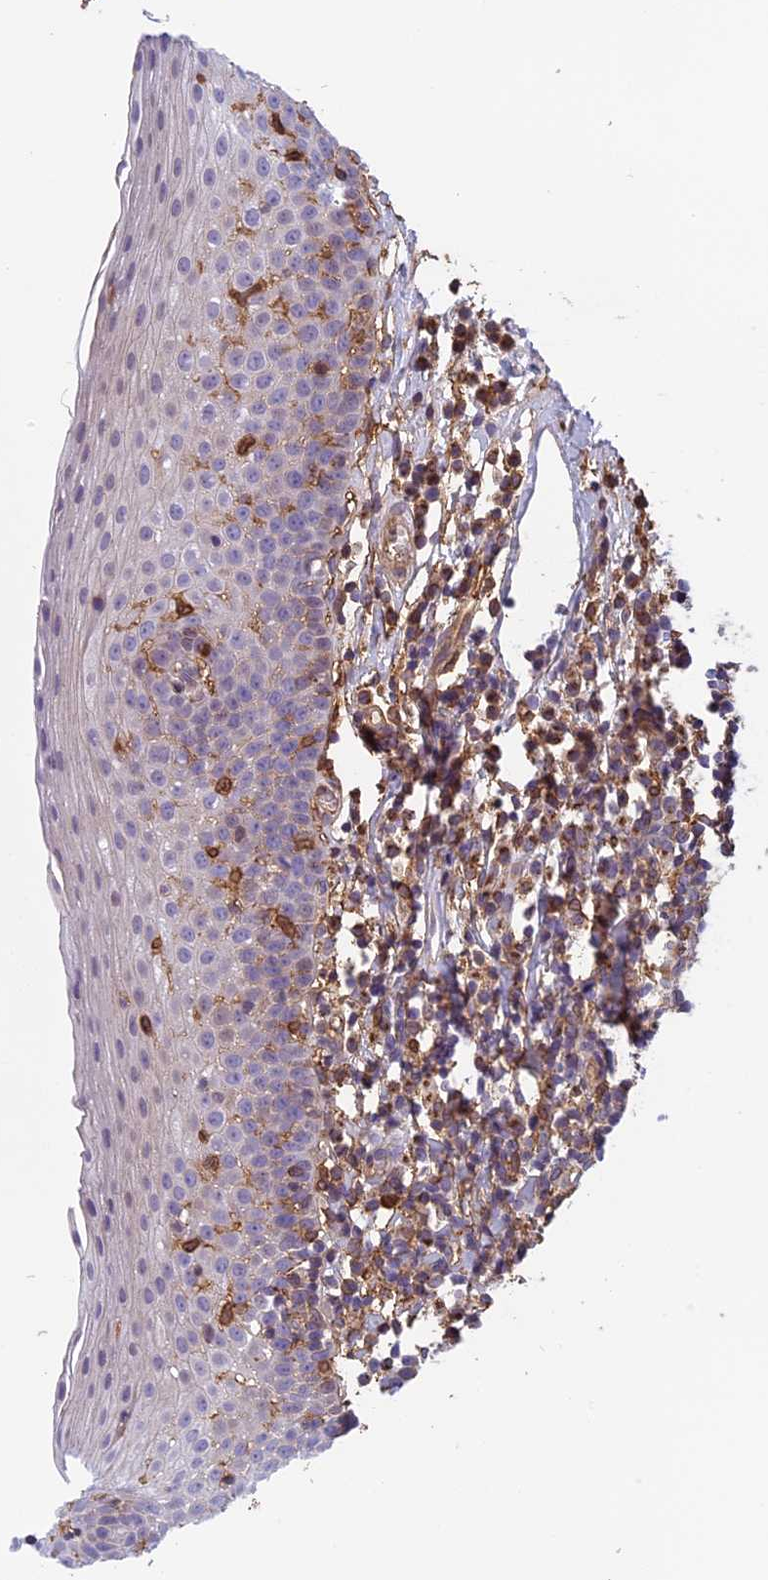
{"staining": {"intensity": "negative", "quantity": "none", "location": "none"}, "tissue": "oral mucosa", "cell_type": "Squamous epithelial cells", "image_type": "normal", "snomed": [{"axis": "morphology", "description": "Normal tissue, NOS"}, {"axis": "topography", "description": "Oral tissue"}], "caption": "Immunohistochemistry histopathology image of unremarkable human oral mucosa stained for a protein (brown), which displays no staining in squamous epithelial cells.", "gene": "TMEM255B", "patient": {"sex": "female", "age": 69}}